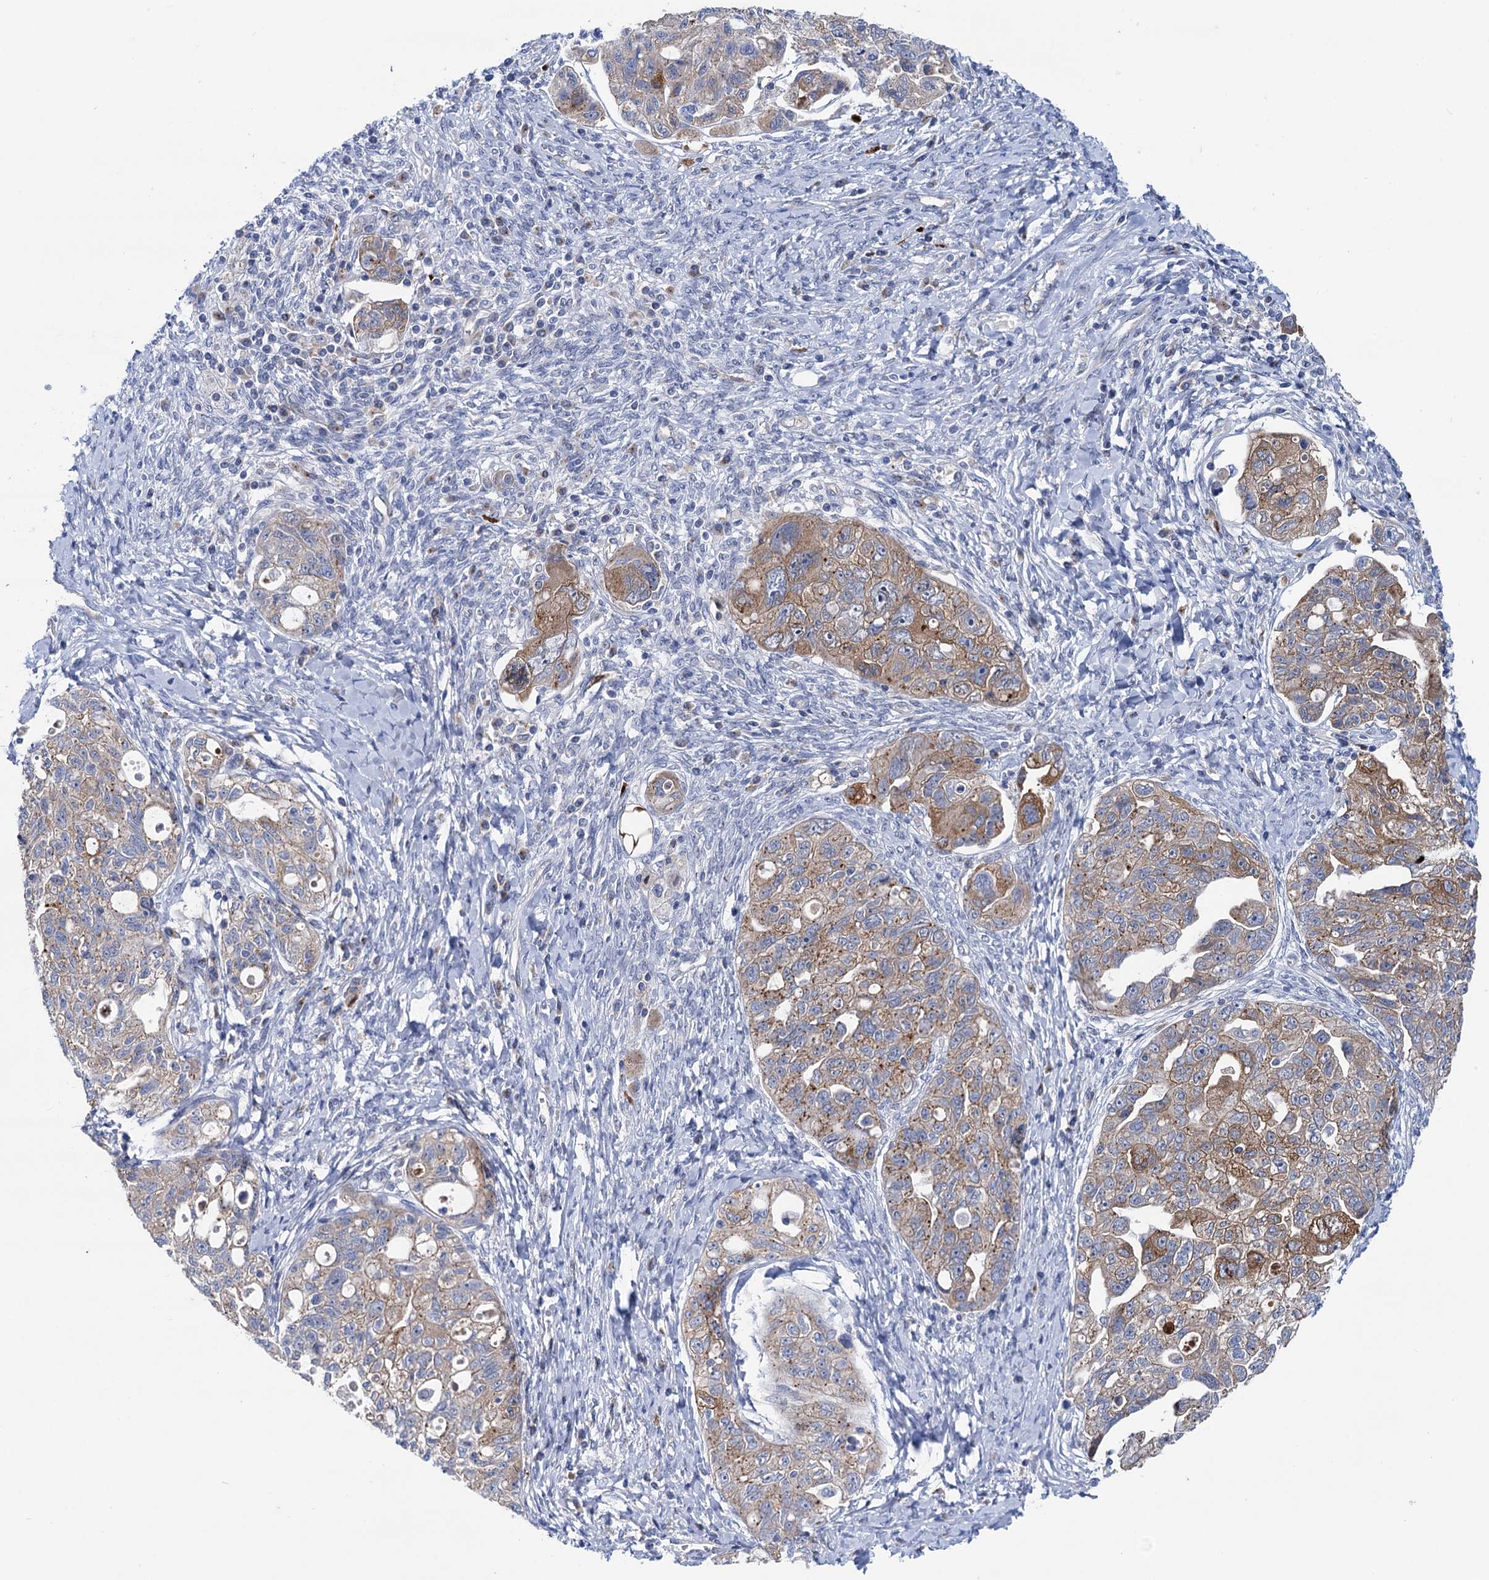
{"staining": {"intensity": "moderate", "quantity": "25%-75%", "location": "cytoplasmic/membranous"}, "tissue": "ovarian cancer", "cell_type": "Tumor cells", "image_type": "cancer", "snomed": [{"axis": "morphology", "description": "Carcinoma, NOS"}, {"axis": "morphology", "description": "Cystadenocarcinoma, serous, NOS"}, {"axis": "topography", "description": "Ovary"}], "caption": "Immunohistochemical staining of ovarian cancer exhibits medium levels of moderate cytoplasmic/membranous protein positivity in approximately 25%-75% of tumor cells.", "gene": "ZNRD2", "patient": {"sex": "female", "age": 69}}